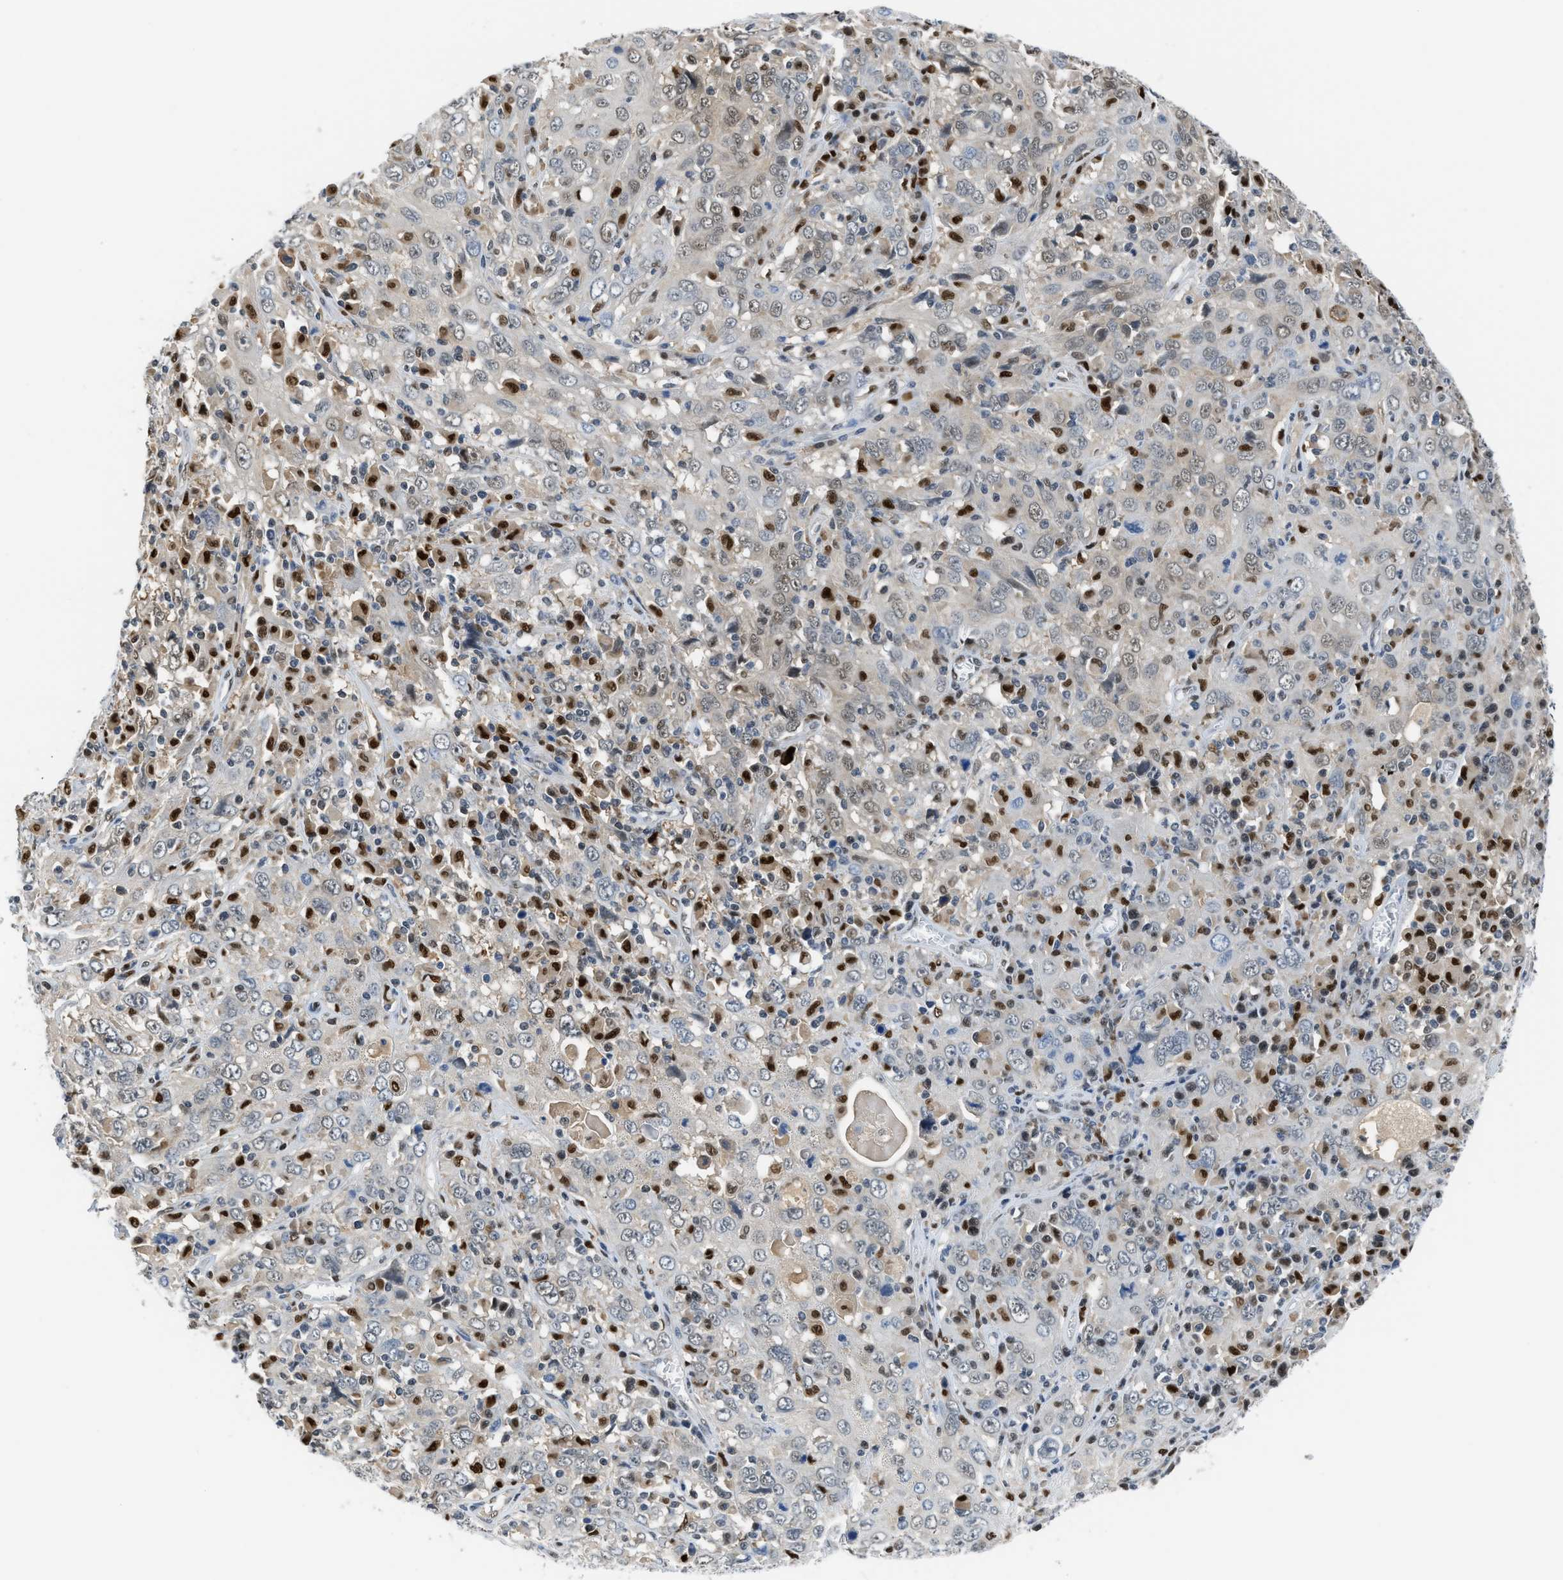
{"staining": {"intensity": "negative", "quantity": "none", "location": "none"}, "tissue": "cervical cancer", "cell_type": "Tumor cells", "image_type": "cancer", "snomed": [{"axis": "morphology", "description": "Squamous cell carcinoma, NOS"}, {"axis": "topography", "description": "Cervix"}], "caption": "There is no significant expression in tumor cells of cervical squamous cell carcinoma. (DAB IHC, high magnification).", "gene": "ALX1", "patient": {"sex": "female", "age": 46}}